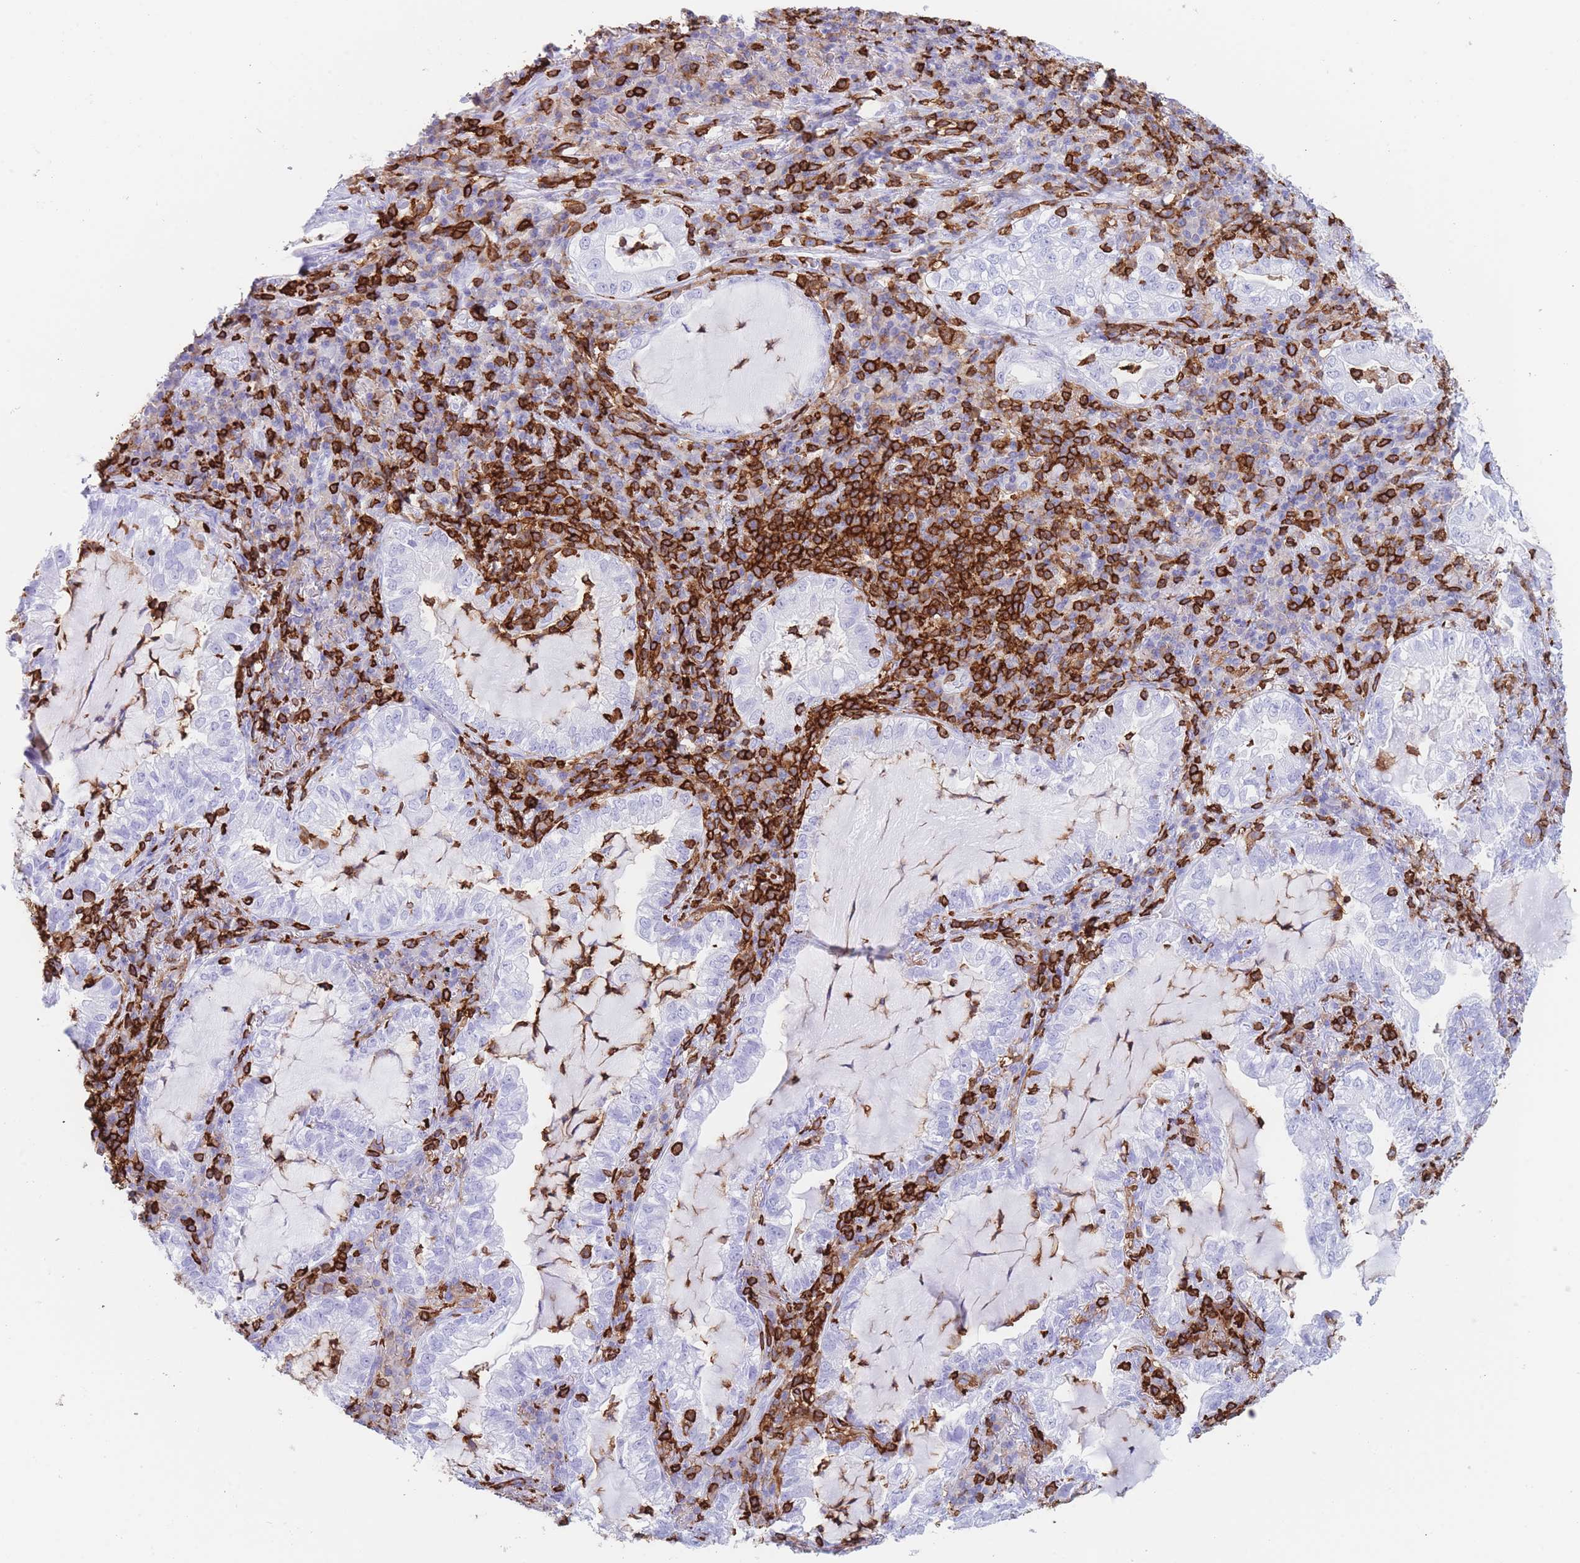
{"staining": {"intensity": "negative", "quantity": "none", "location": "none"}, "tissue": "lung cancer", "cell_type": "Tumor cells", "image_type": "cancer", "snomed": [{"axis": "morphology", "description": "Adenocarcinoma, NOS"}, {"axis": "topography", "description": "Lung"}], "caption": "Lung adenocarcinoma was stained to show a protein in brown. There is no significant positivity in tumor cells.", "gene": "CORO1A", "patient": {"sex": "female", "age": 73}}